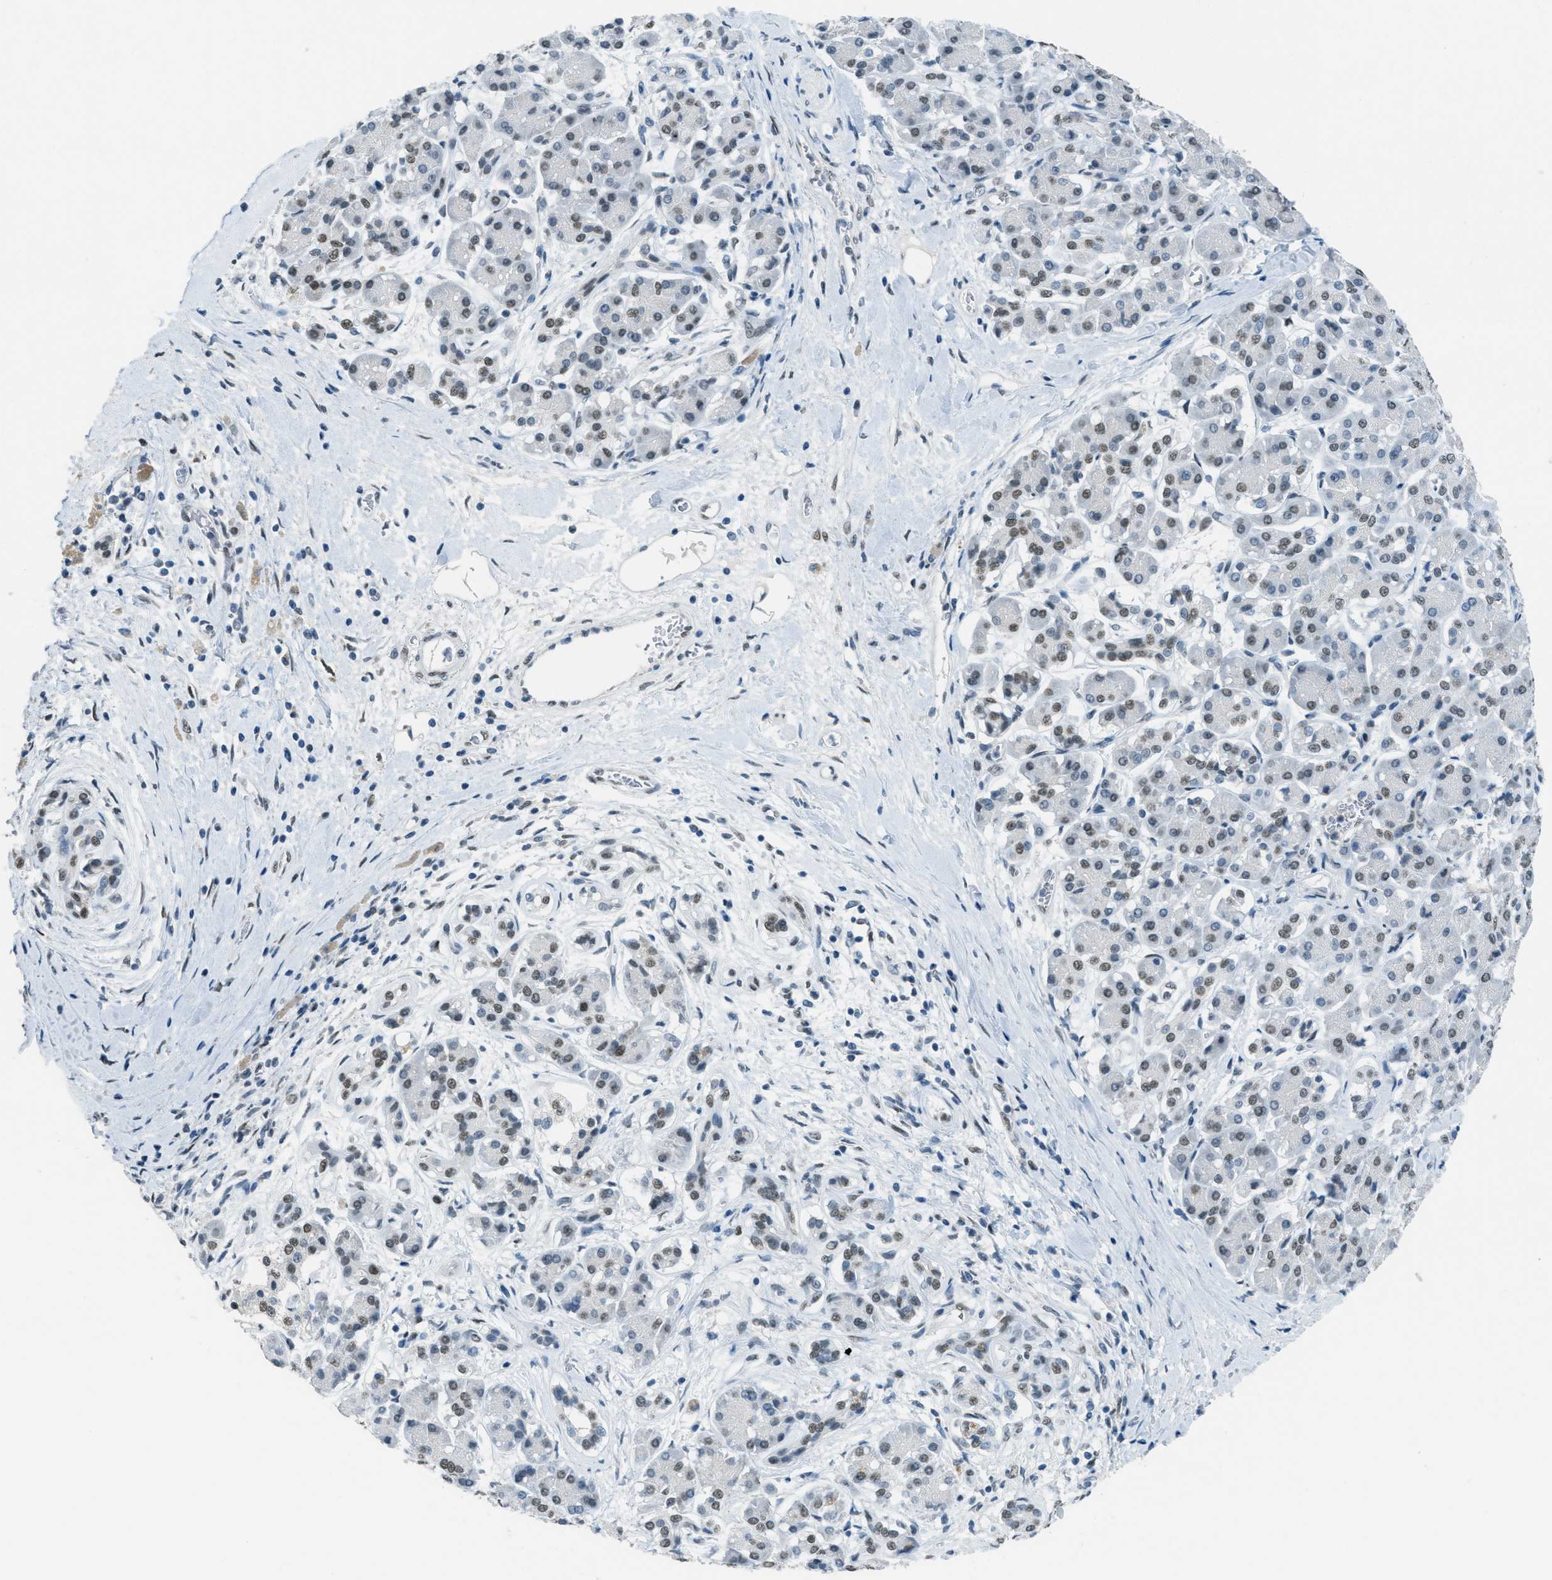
{"staining": {"intensity": "moderate", "quantity": ">75%", "location": "nuclear"}, "tissue": "pancreatic cancer", "cell_type": "Tumor cells", "image_type": "cancer", "snomed": [{"axis": "morphology", "description": "Adenocarcinoma, NOS"}, {"axis": "topography", "description": "Pancreas"}], "caption": "Moderate nuclear staining for a protein is appreciated in approximately >75% of tumor cells of pancreatic cancer using immunohistochemistry (IHC).", "gene": "TTC13", "patient": {"sex": "male", "age": 55}}